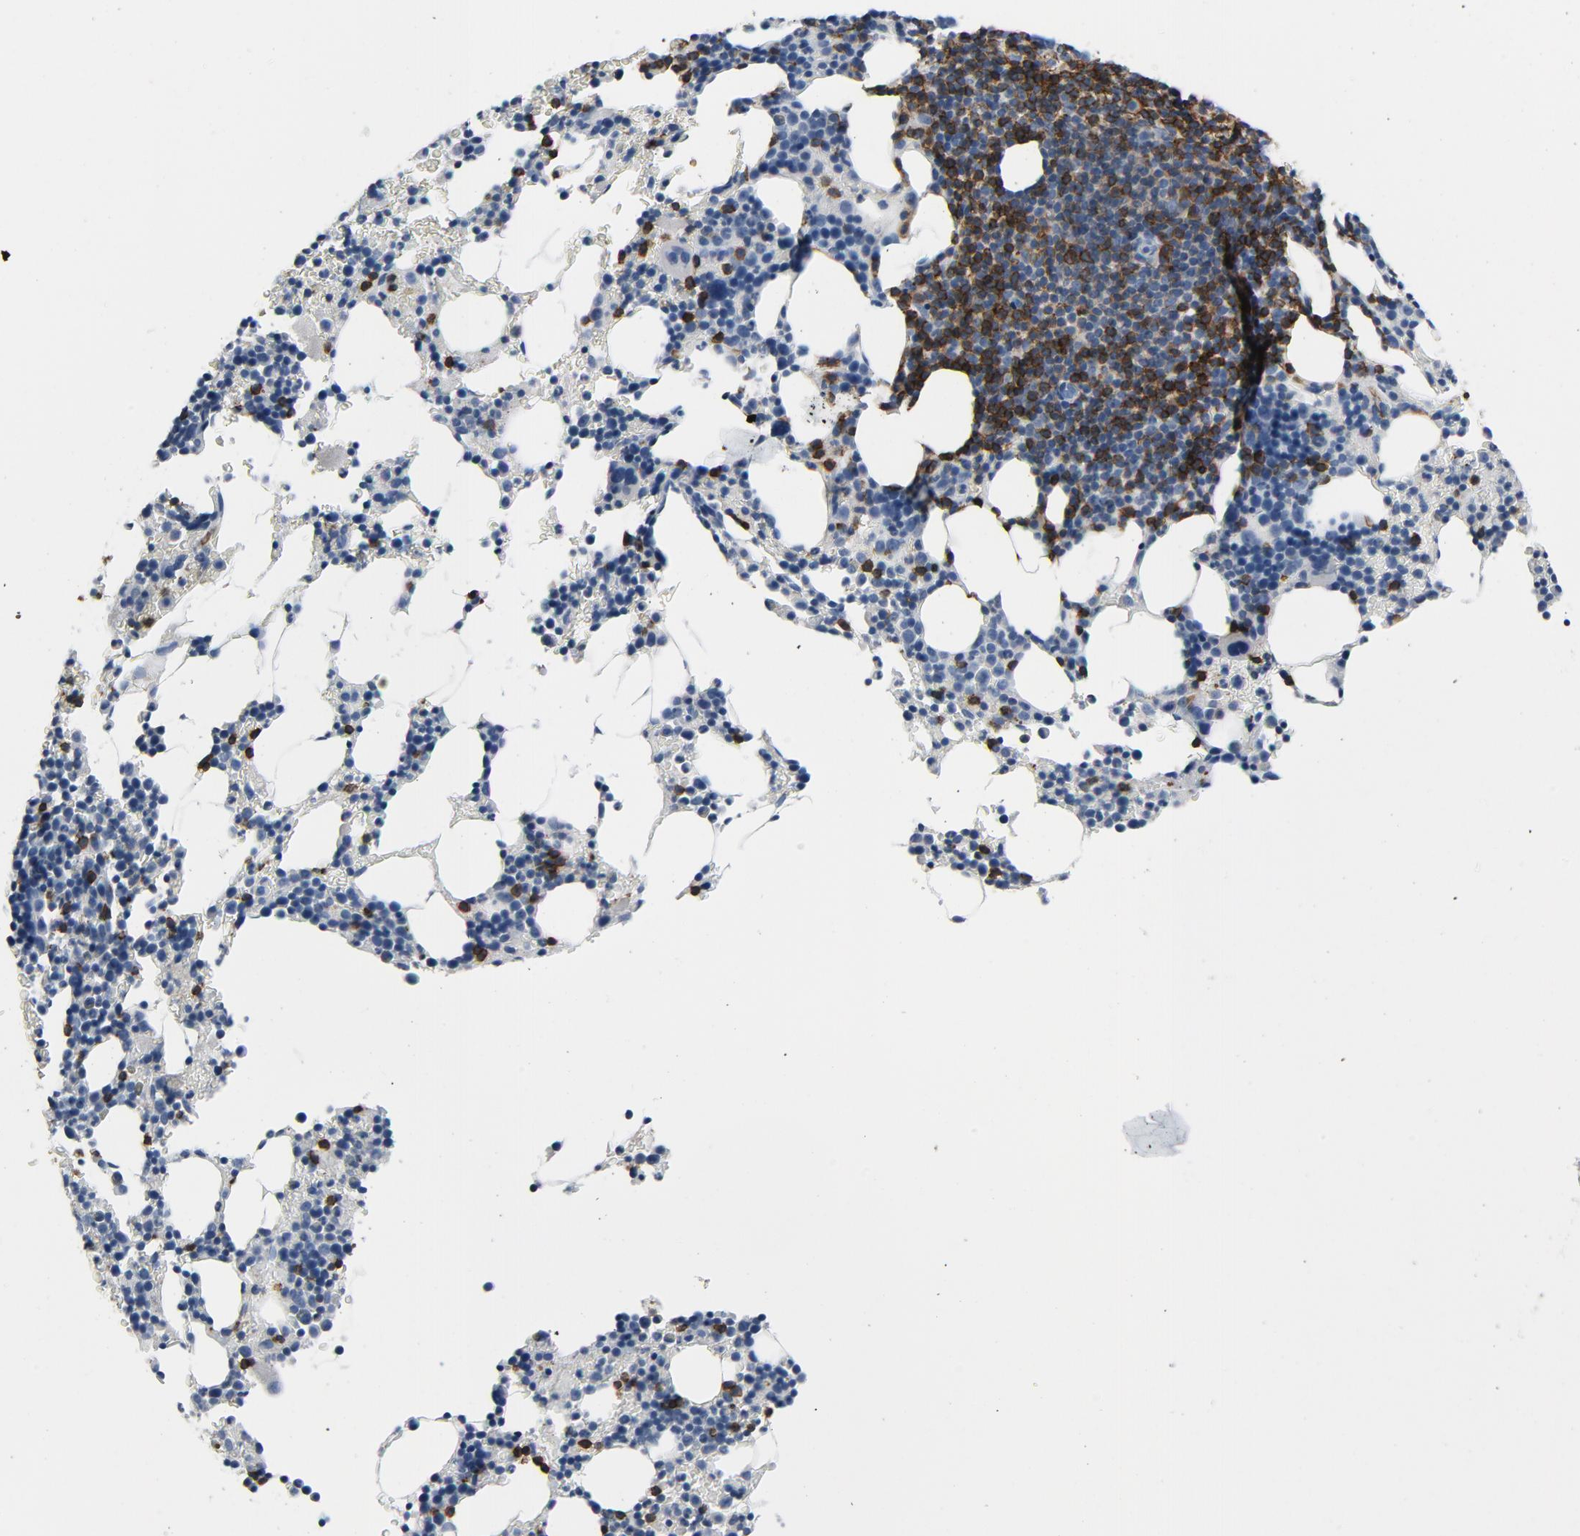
{"staining": {"intensity": "strong", "quantity": "25%-75%", "location": "cytoplasmic/membranous"}, "tissue": "bone marrow", "cell_type": "Hematopoietic cells", "image_type": "normal", "snomed": [{"axis": "morphology", "description": "Normal tissue, NOS"}, {"axis": "topography", "description": "Bone marrow"}], "caption": "This photomicrograph demonstrates IHC staining of normal human bone marrow, with high strong cytoplasmic/membranous positivity in about 25%-75% of hematopoietic cells.", "gene": "LCK", "patient": {"sex": "female", "age": 78}}